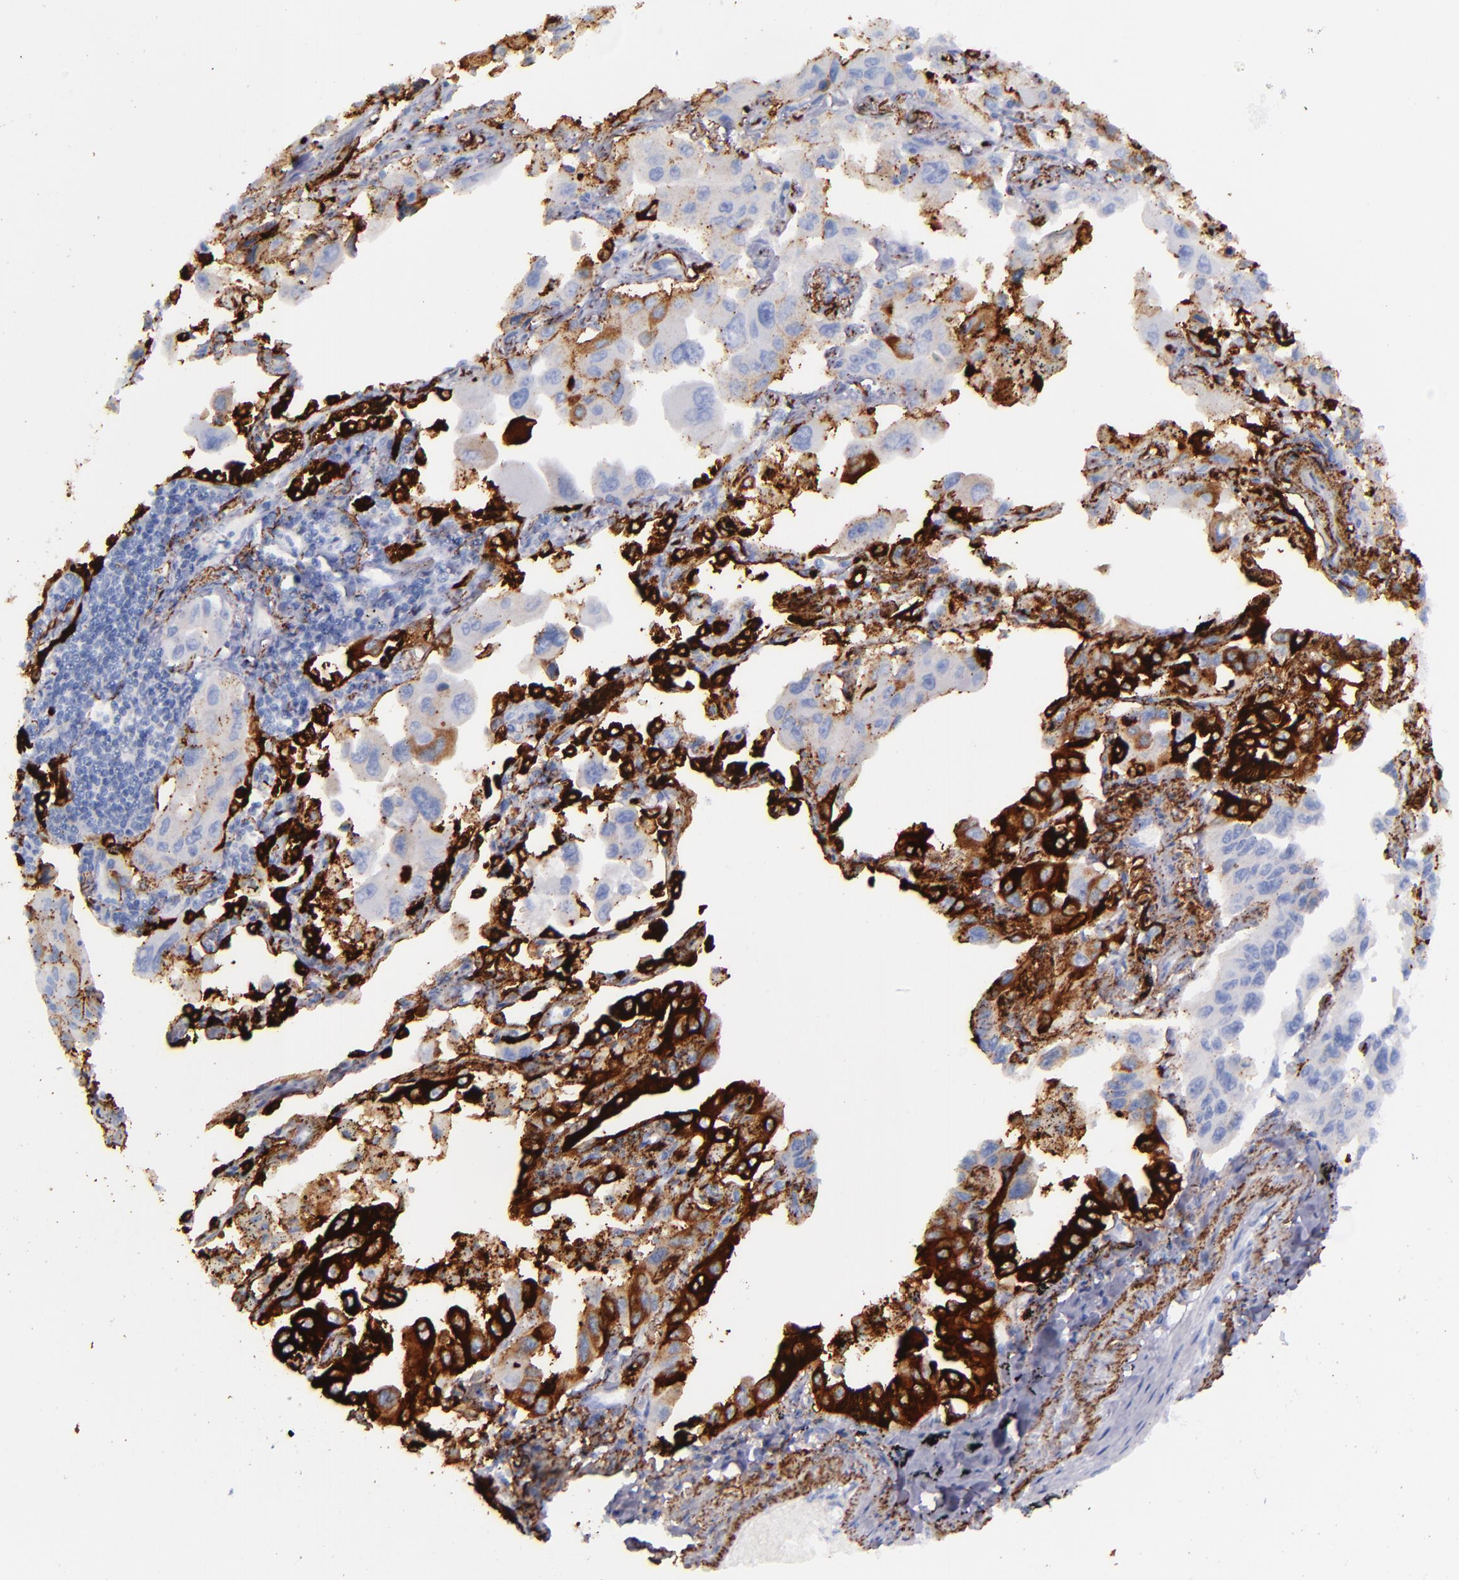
{"staining": {"intensity": "negative", "quantity": "none", "location": "none"}, "tissue": "lung cancer", "cell_type": "Tumor cells", "image_type": "cancer", "snomed": [{"axis": "morphology", "description": "Adenocarcinoma, NOS"}, {"axis": "topography", "description": "Lung"}], "caption": "High power microscopy histopathology image of an IHC micrograph of lung cancer, revealing no significant staining in tumor cells. Nuclei are stained in blue.", "gene": "SFTPA2", "patient": {"sex": "male", "age": 64}}